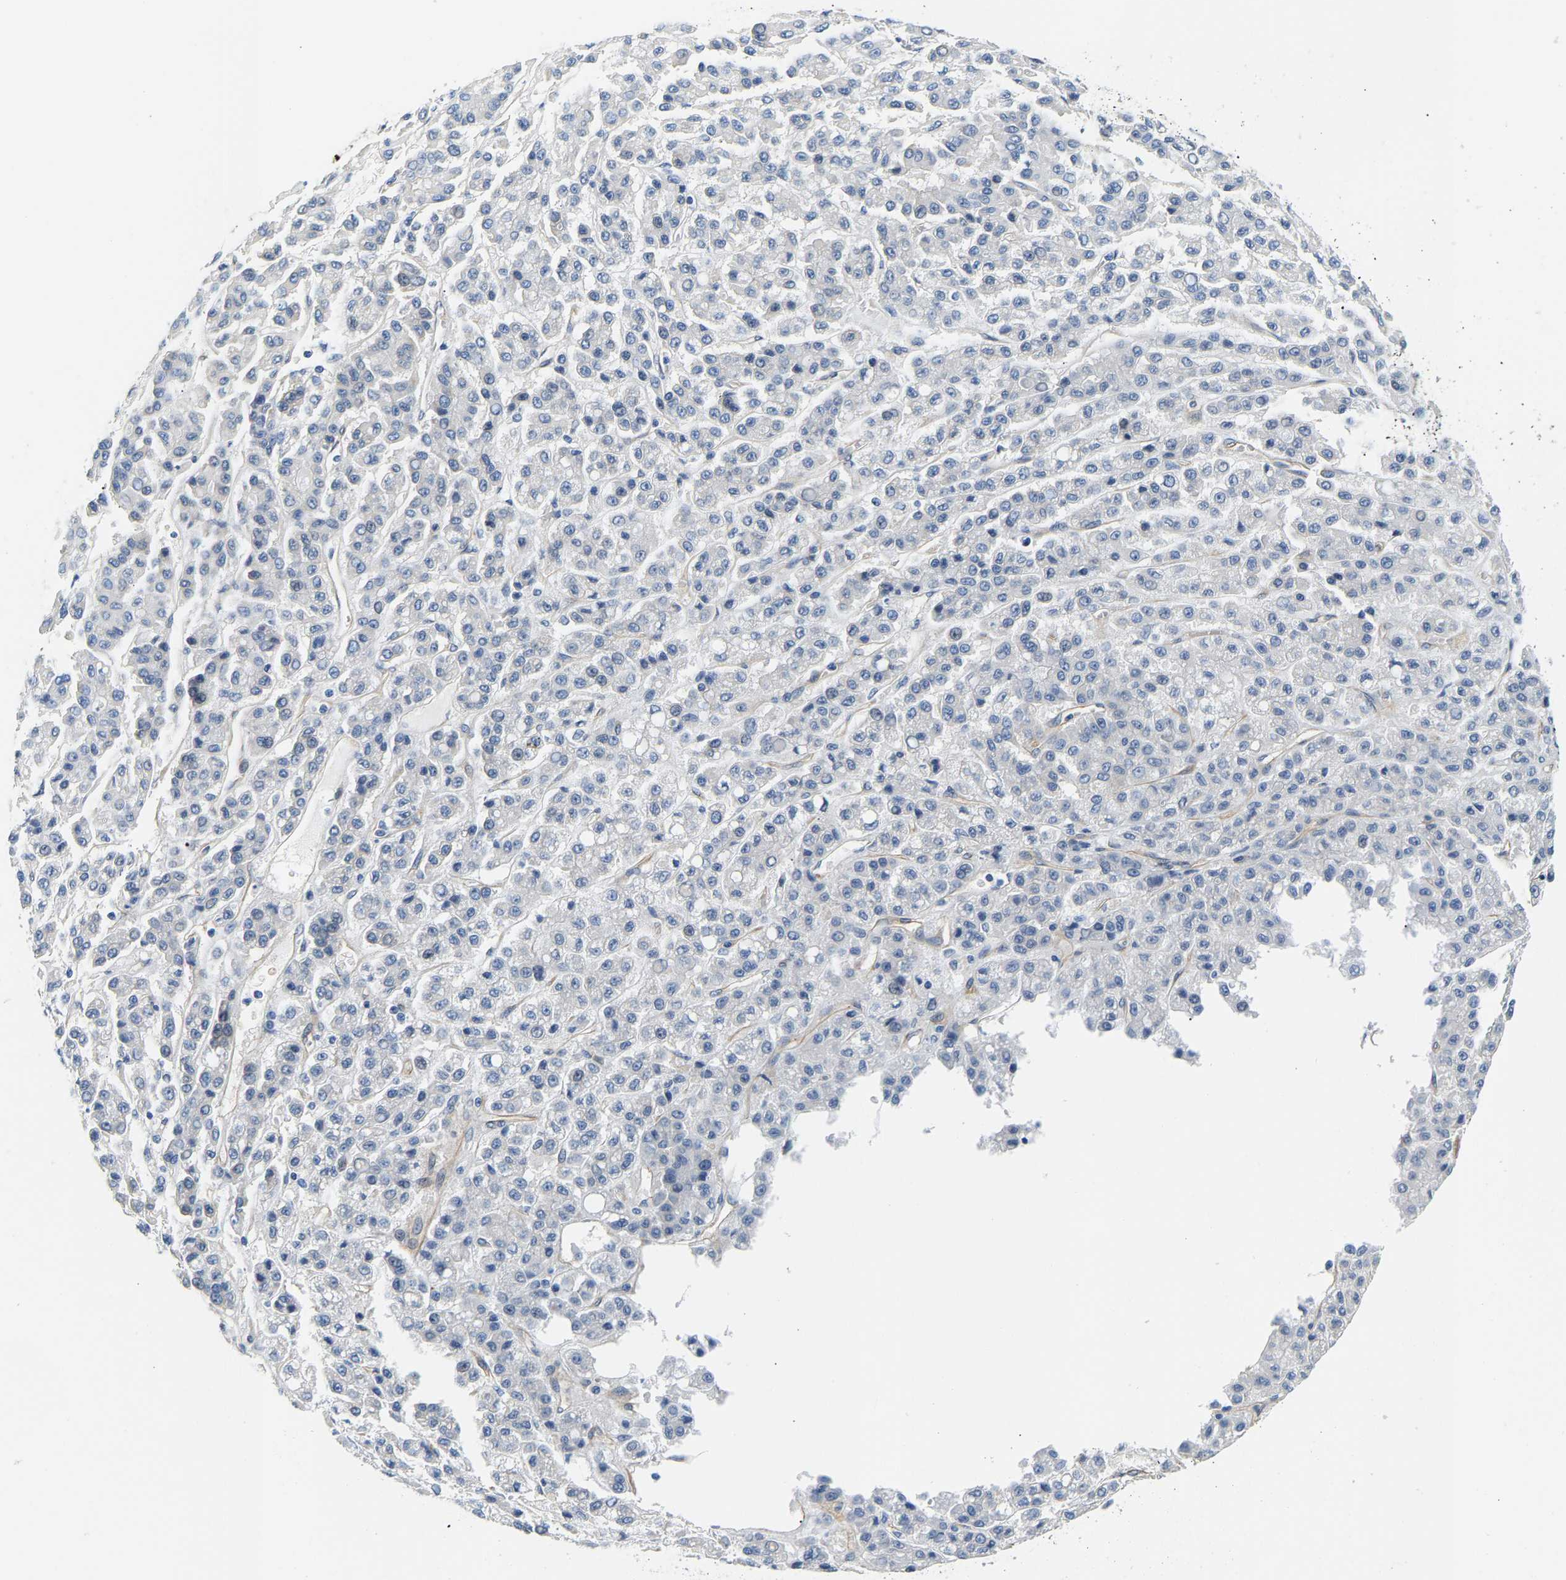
{"staining": {"intensity": "negative", "quantity": "none", "location": "none"}, "tissue": "liver cancer", "cell_type": "Tumor cells", "image_type": "cancer", "snomed": [{"axis": "morphology", "description": "Carcinoma, Hepatocellular, NOS"}, {"axis": "topography", "description": "Liver"}], "caption": "Histopathology image shows no significant protein staining in tumor cells of hepatocellular carcinoma (liver). Brightfield microscopy of immunohistochemistry stained with DAB (brown) and hematoxylin (blue), captured at high magnification.", "gene": "PAWR", "patient": {"sex": "male", "age": 70}}